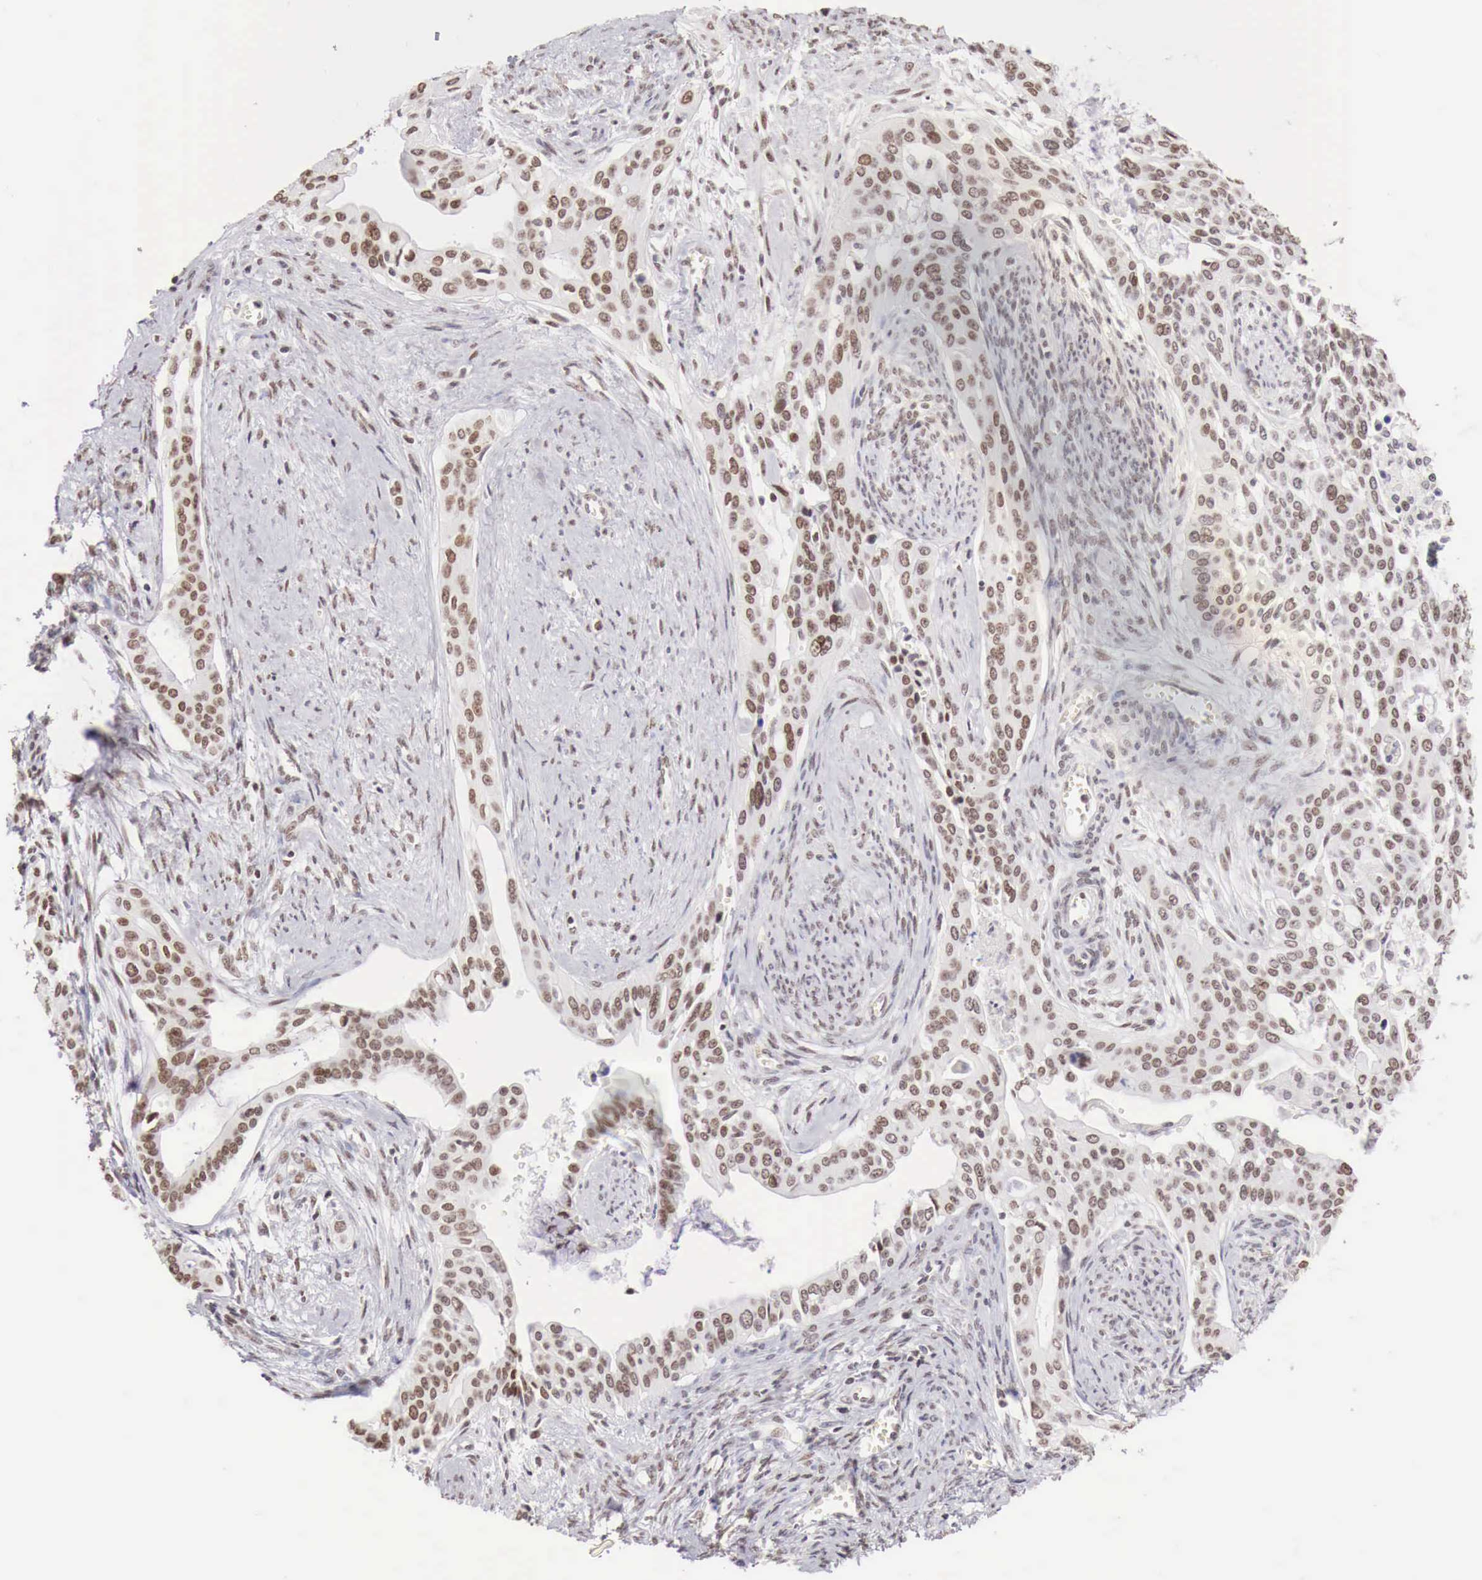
{"staining": {"intensity": "weak", "quantity": "25%-75%", "location": "nuclear"}, "tissue": "cervical cancer", "cell_type": "Tumor cells", "image_type": "cancer", "snomed": [{"axis": "morphology", "description": "Squamous cell carcinoma, NOS"}, {"axis": "topography", "description": "Cervix"}], "caption": "A high-resolution photomicrograph shows immunohistochemistry staining of cervical cancer (squamous cell carcinoma), which displays weak nuclear staining in about 25%-75% of tumor cells.", "gene": "PHF14", "patient": {"sex": "female", "age": 34}}